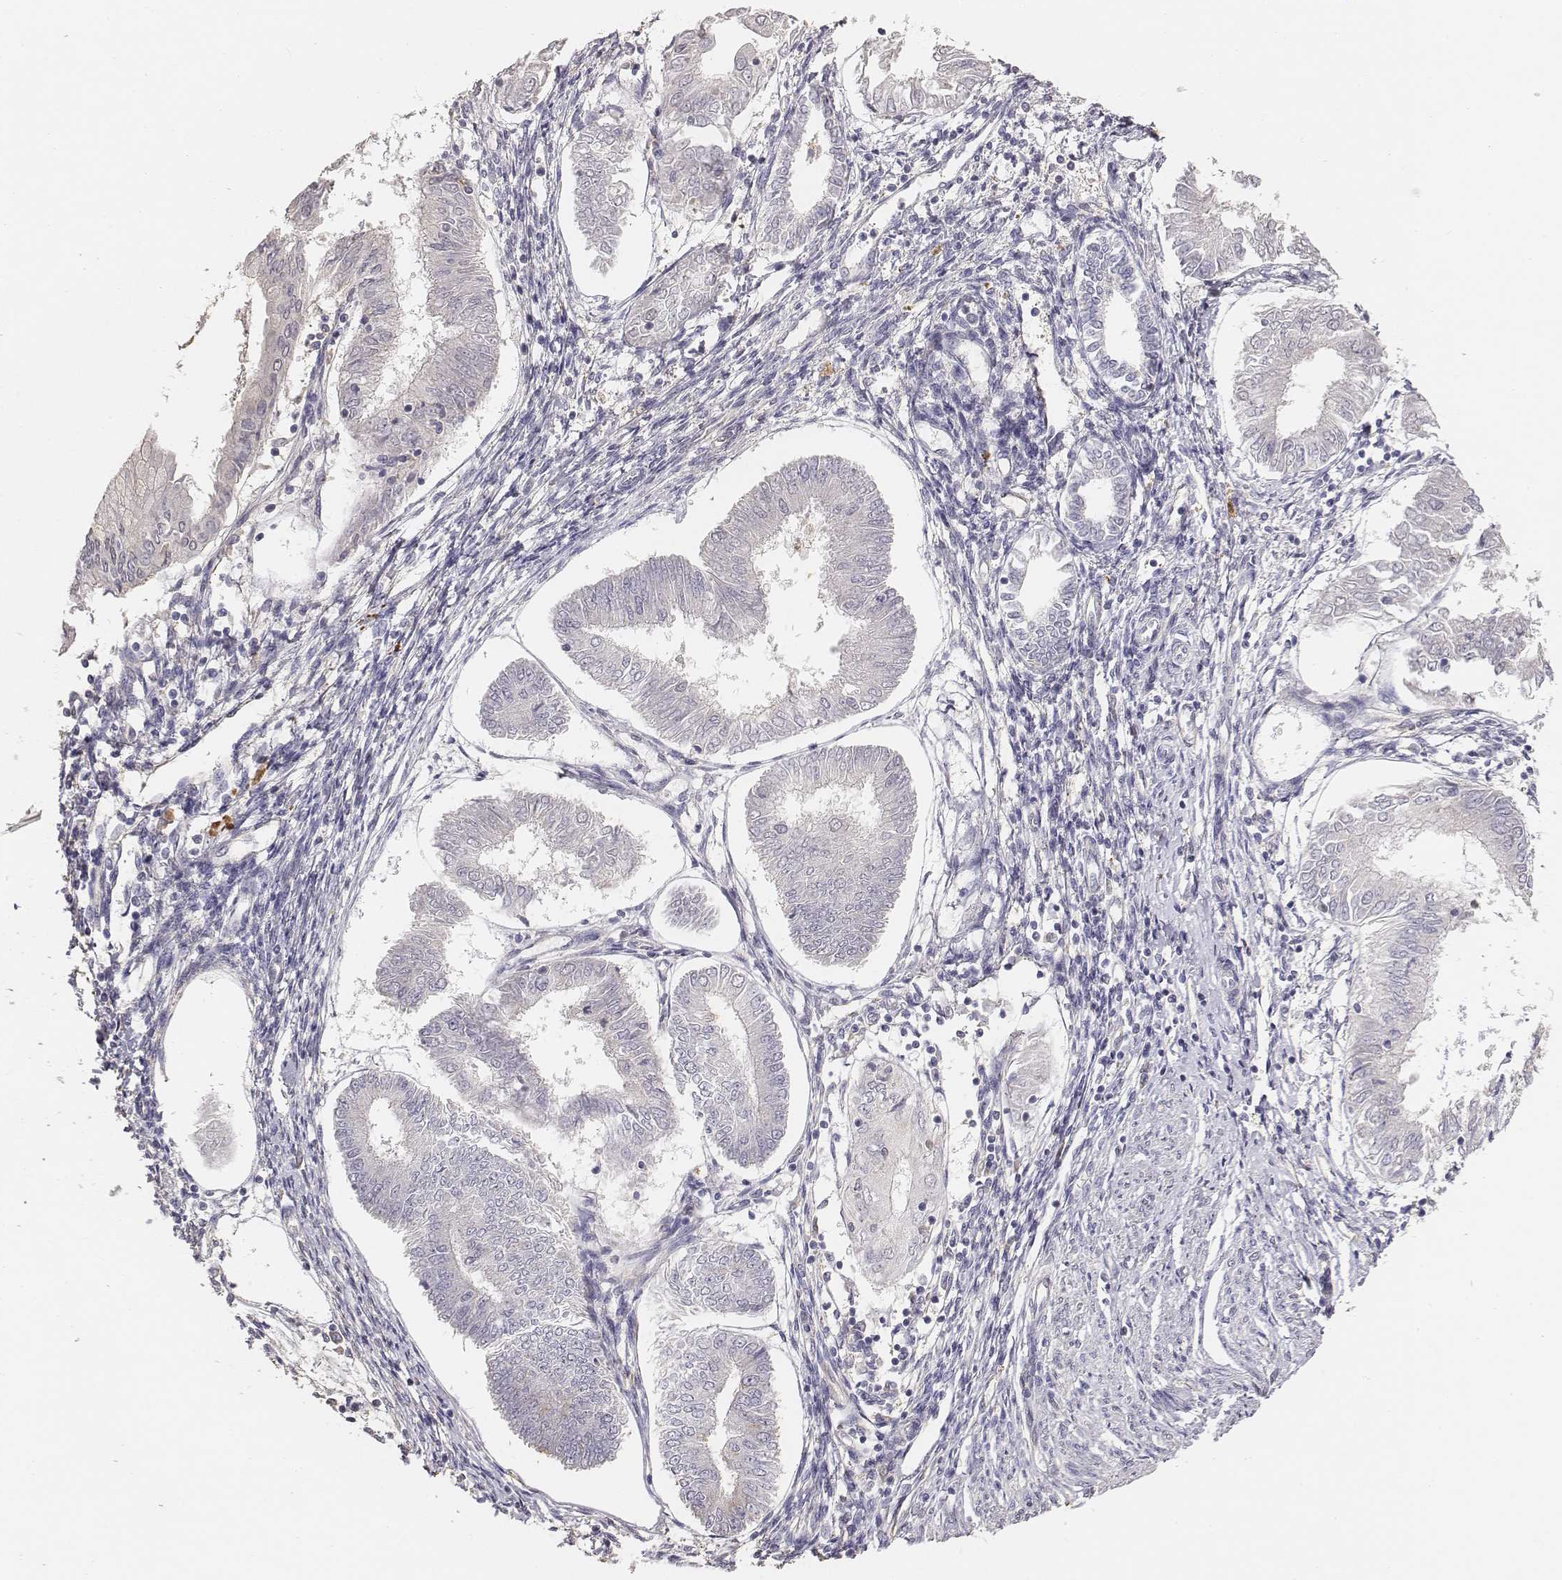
{"staining": {"intensity": "negative", "quantity": "none", "location": "none"}, "tissue": "endometrial cancer", "cell_type": "Tumor cells", "image_type": "cancer", "snomed": [{"axis": "morphology", "description": "Adenocarcinoma, NOS"}, {"axis": "topography", "description": "Endometrium"}], "caption": "Immunohistochemical staining of human endometrial cancer (adenocarcinoma) reveals no significant expression in tumor cells.", "gene": "AP1B1", "patient": {"sex": "female", "age": 68}}